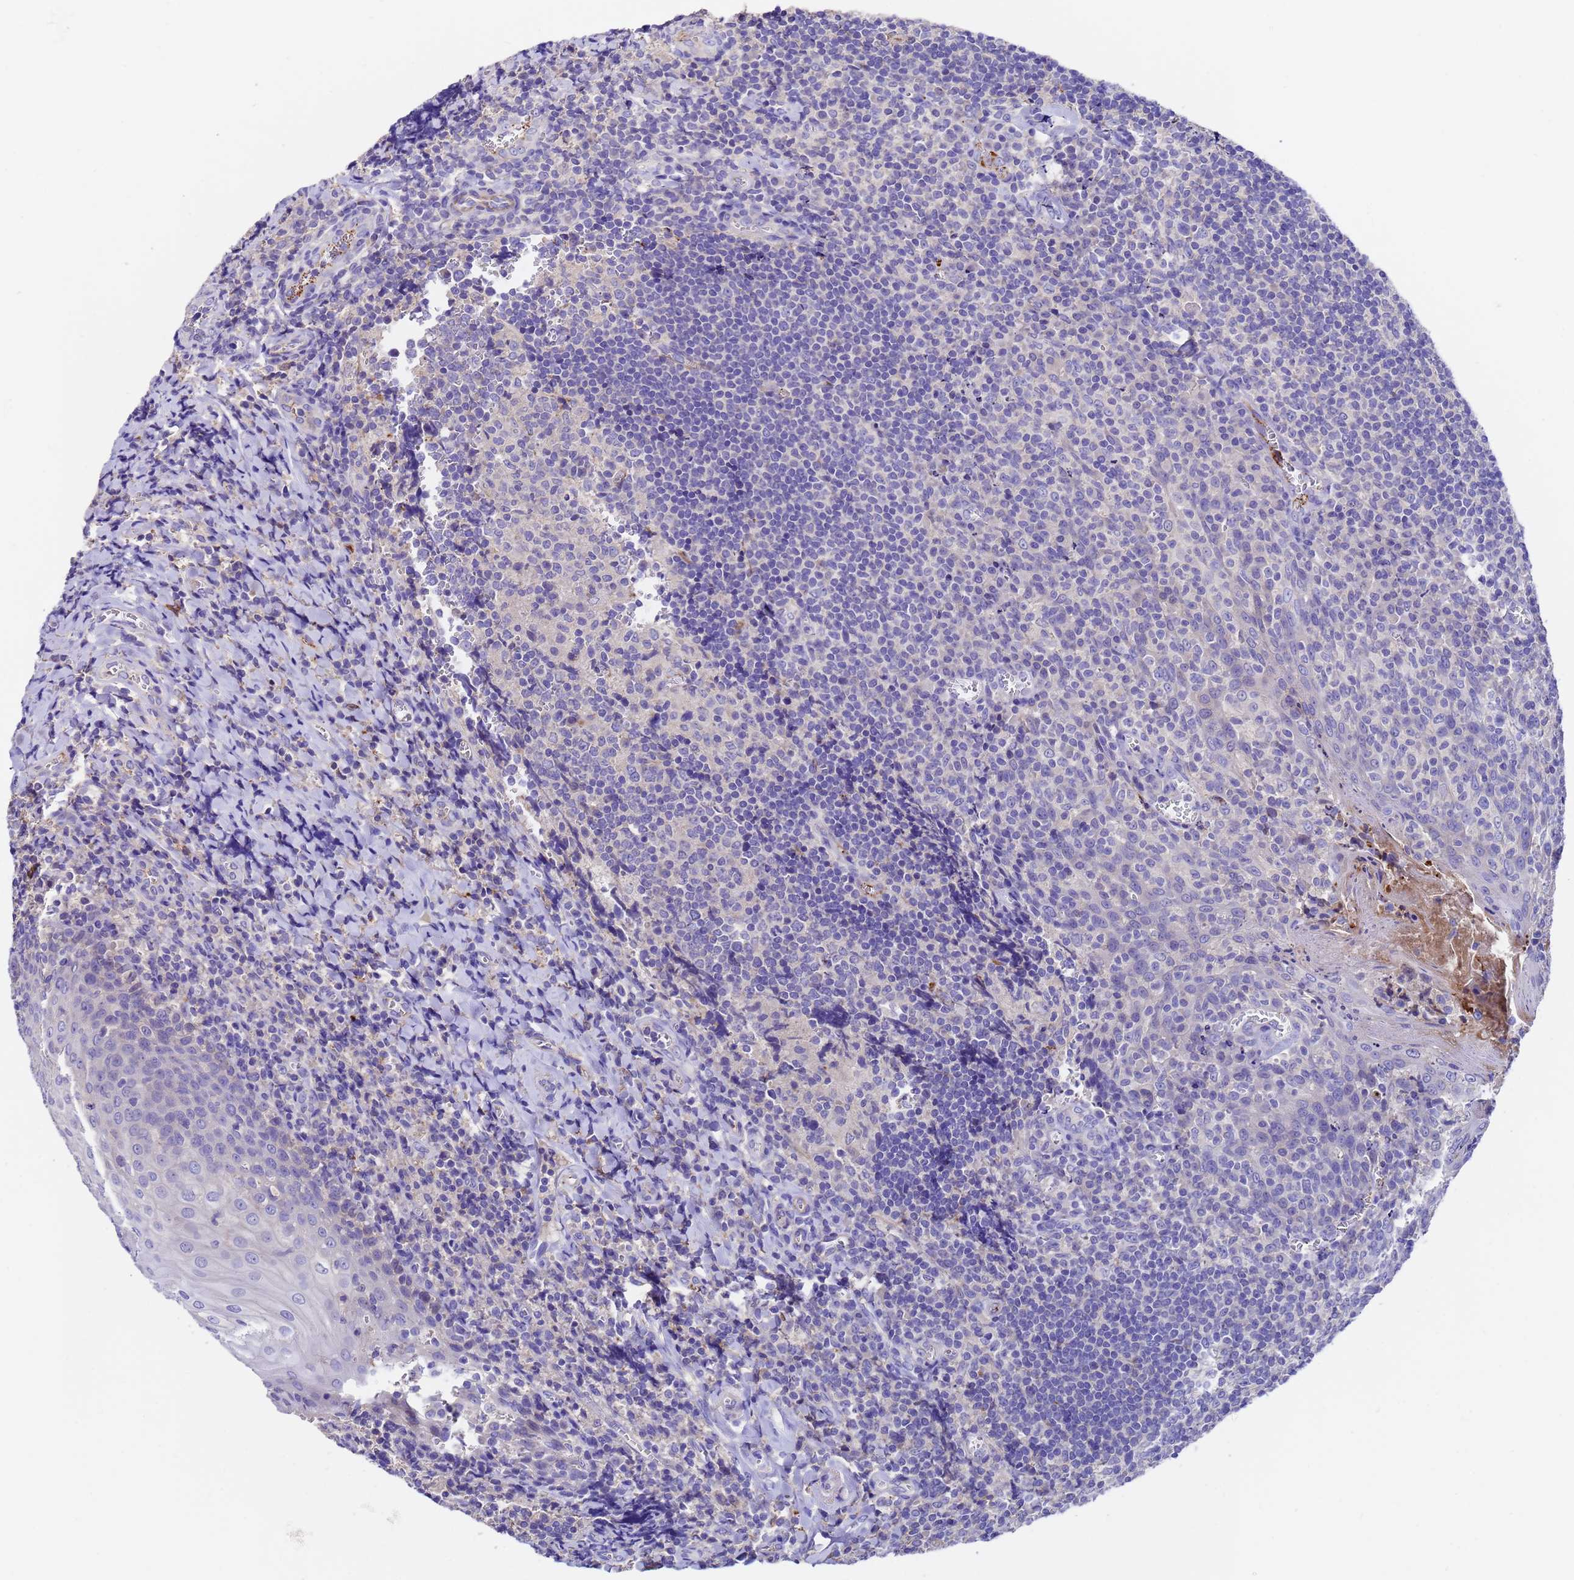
{"staining": {"intensity": "negative", "quantity": "none", "location": "none"}, "tissue": "tonsil", "cell_type": "Germinal center cells", "image_type": "normal", "snomed": [{"axis": "morphology", "description": "Normal tissue, NOS"}, {"axis": "topography", "description": "Tonsil"}], "caption": "This is an immunohistochemistry (IHC) photomicrograph of normal tonsil. There is no staining in germinal center cells.", "gene": "ELP6", "patient": {"sex": "male", "age": 27}}